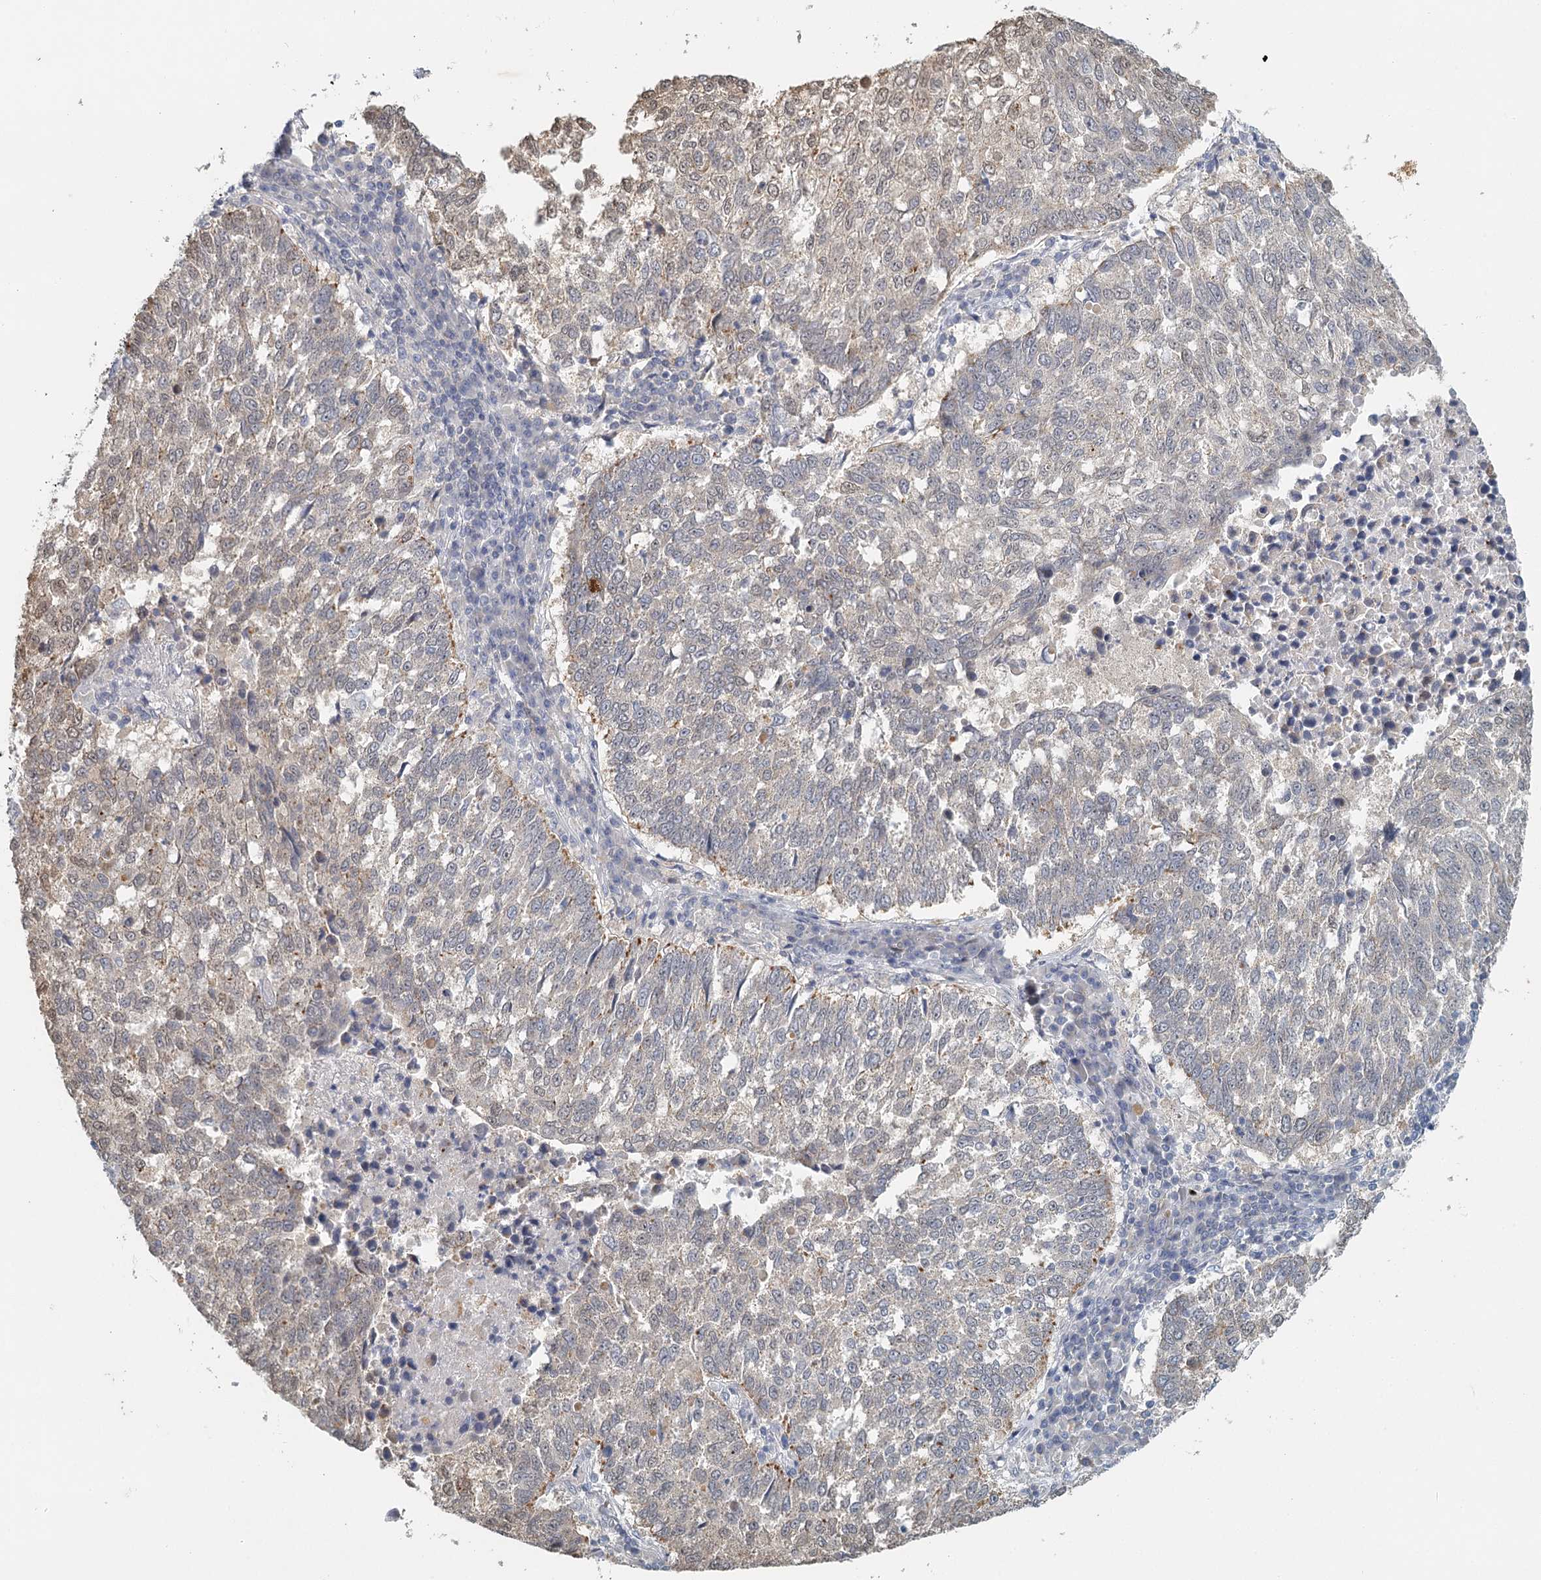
{"staining": {"intensity": "weak", "quantity": "25%-75%", "location": "cytoplasmic/membranous"}, "tissue": "lung cancer", "cell_type": "Tumor cells", "image_type": "cancer", "snomed": [{"axis": "morphology", "description": "Squamous cell carcinoma, NOS"}, {"axis": "topography", "description": "Lung"}], "caption": "This is an image of IHC staining of lung cancer, which shows weak positivity in the cytoplasmic/membranous of tumor cells.", "gene": "MYO7B", "patient": {"sex": "male", "age": 73}}